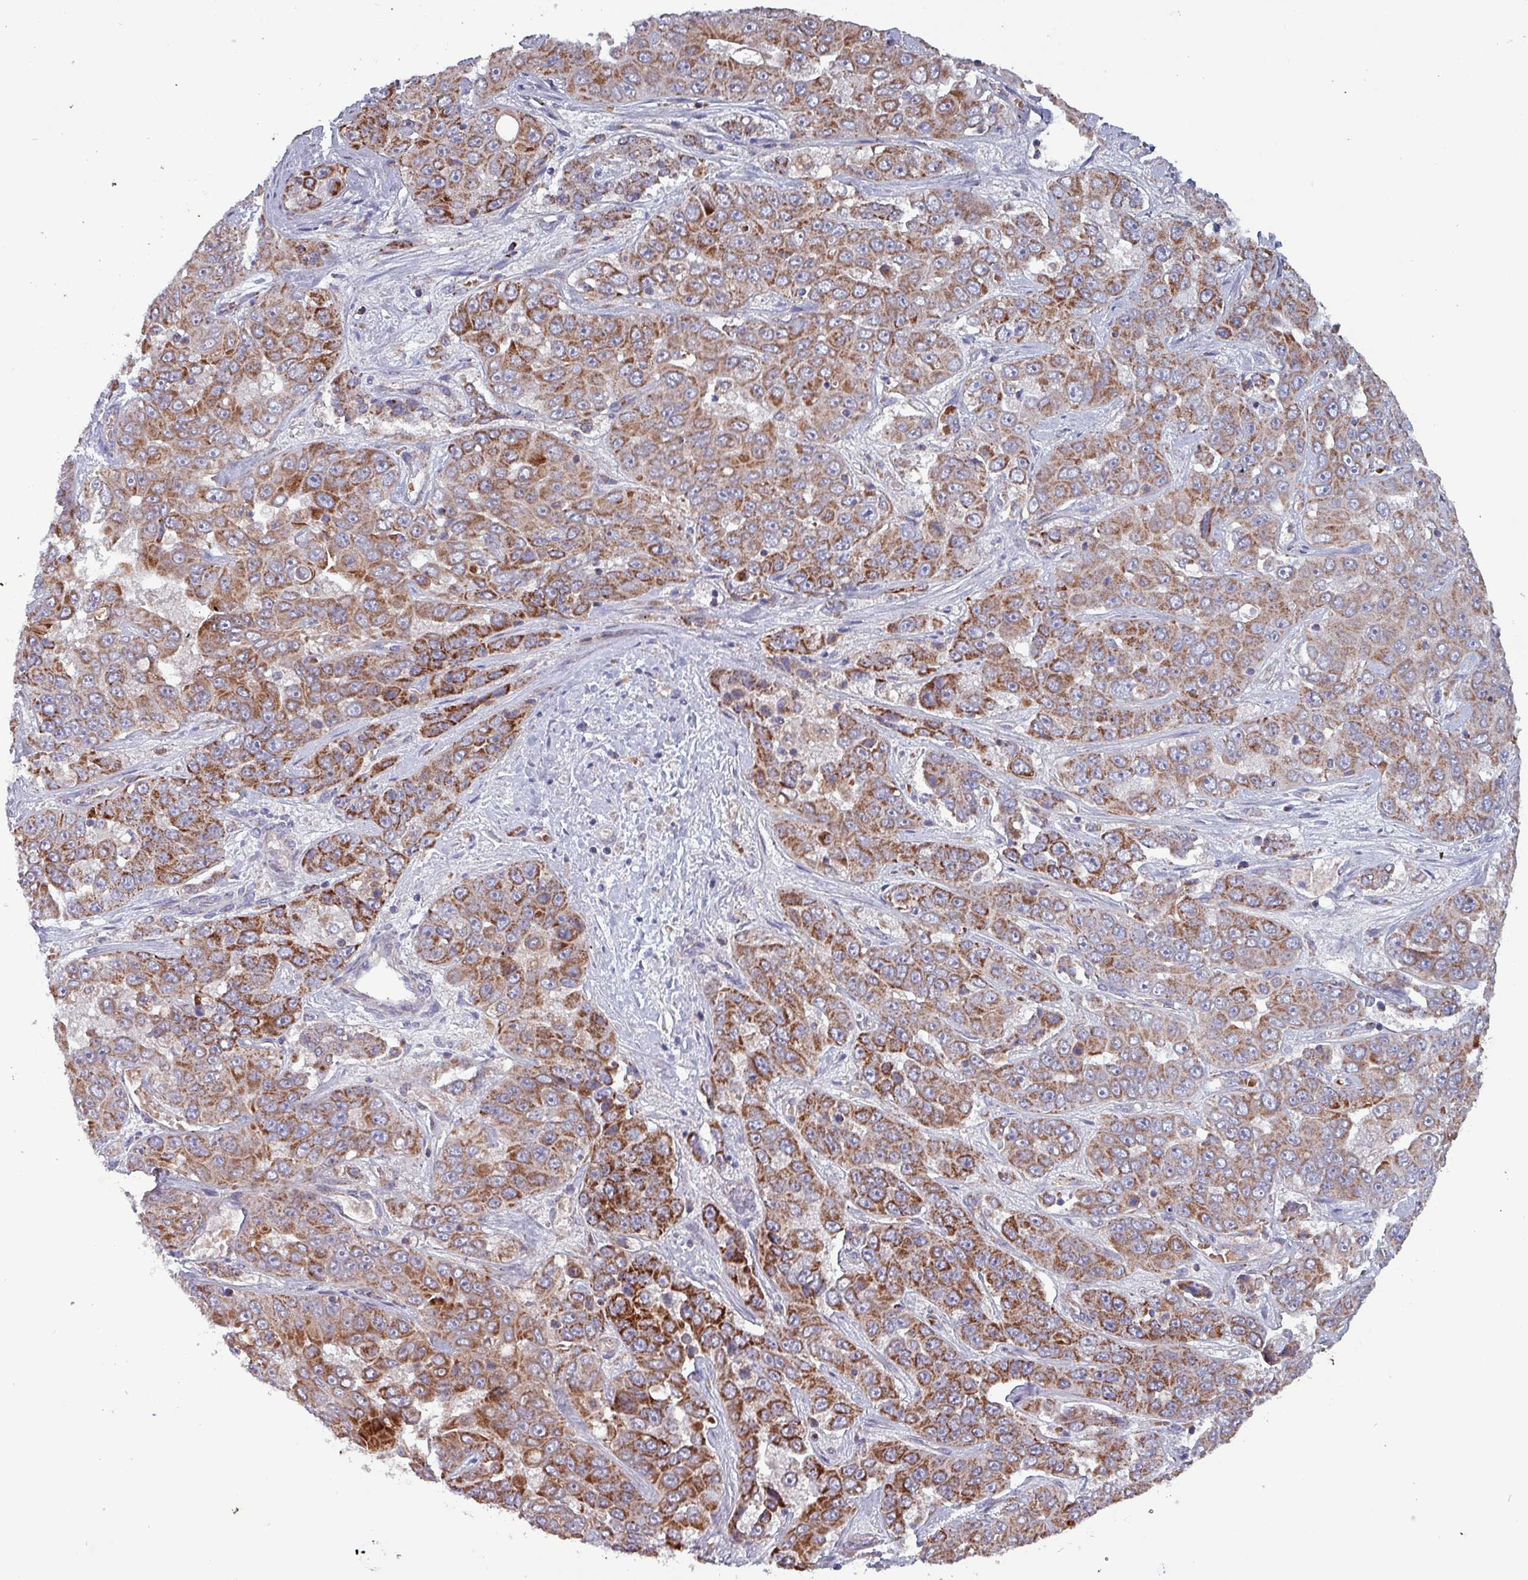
{"staining": {"intensity": "strong", "quantity": ">75%", "location": "cytoplasmic/membranous"}, "tissue": "liver cancer", "cell_type": "Tumor cells", "image_type": "cancer", "snomed": [{"axis": "morphology", "description": "Cholangiocarcinoma"}, {"axis": "topography", "description": "Liver"}], "caption": "DAB (3,3'-diaminobenzidine) immunohistochemical staining of human liver cancer displays strong cytoplasmic/membranous protein expression in approximately >75% of tumor cells.", "gene": "ZNF322", "patient": {"sex": "female", "age": 52}}